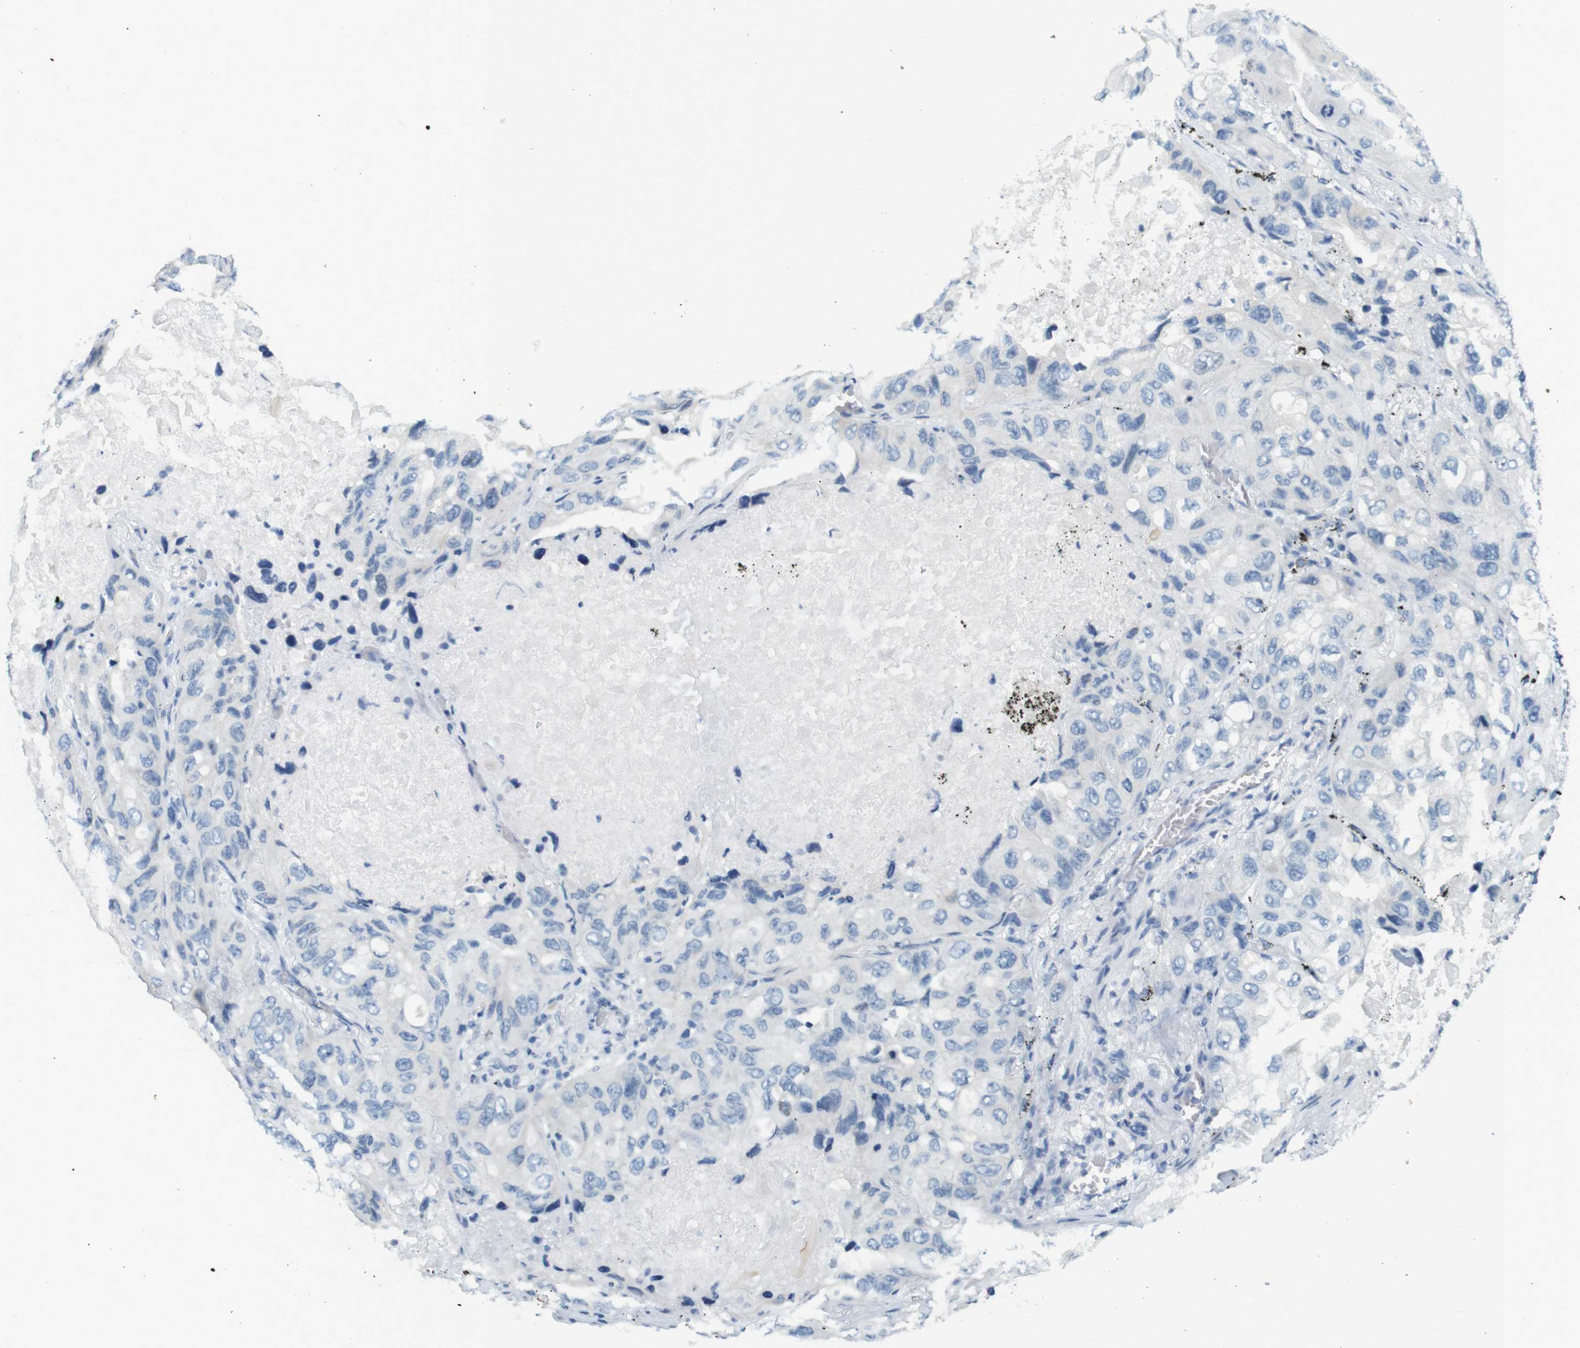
{"staining": {"intensity": "negative", "quantity": "none", "location": "none"}, "tissue": "lung cancer", "cell_type": "Tumor cells", "image_type": "cancer", "snomed": [{"axis": "morphology", "description": "Squamous cell carcinoma, NOS"}, {"axis": "topography", "description": "Lung"}], "caption": "This is an immunohistochemistry (IHC) photomicrograph of human lung cancer (squamous cell carcinoma). There is no expression in tumor cells.", "gene": "LRRK2", "patient": {"sex": "female", "age": 73}}